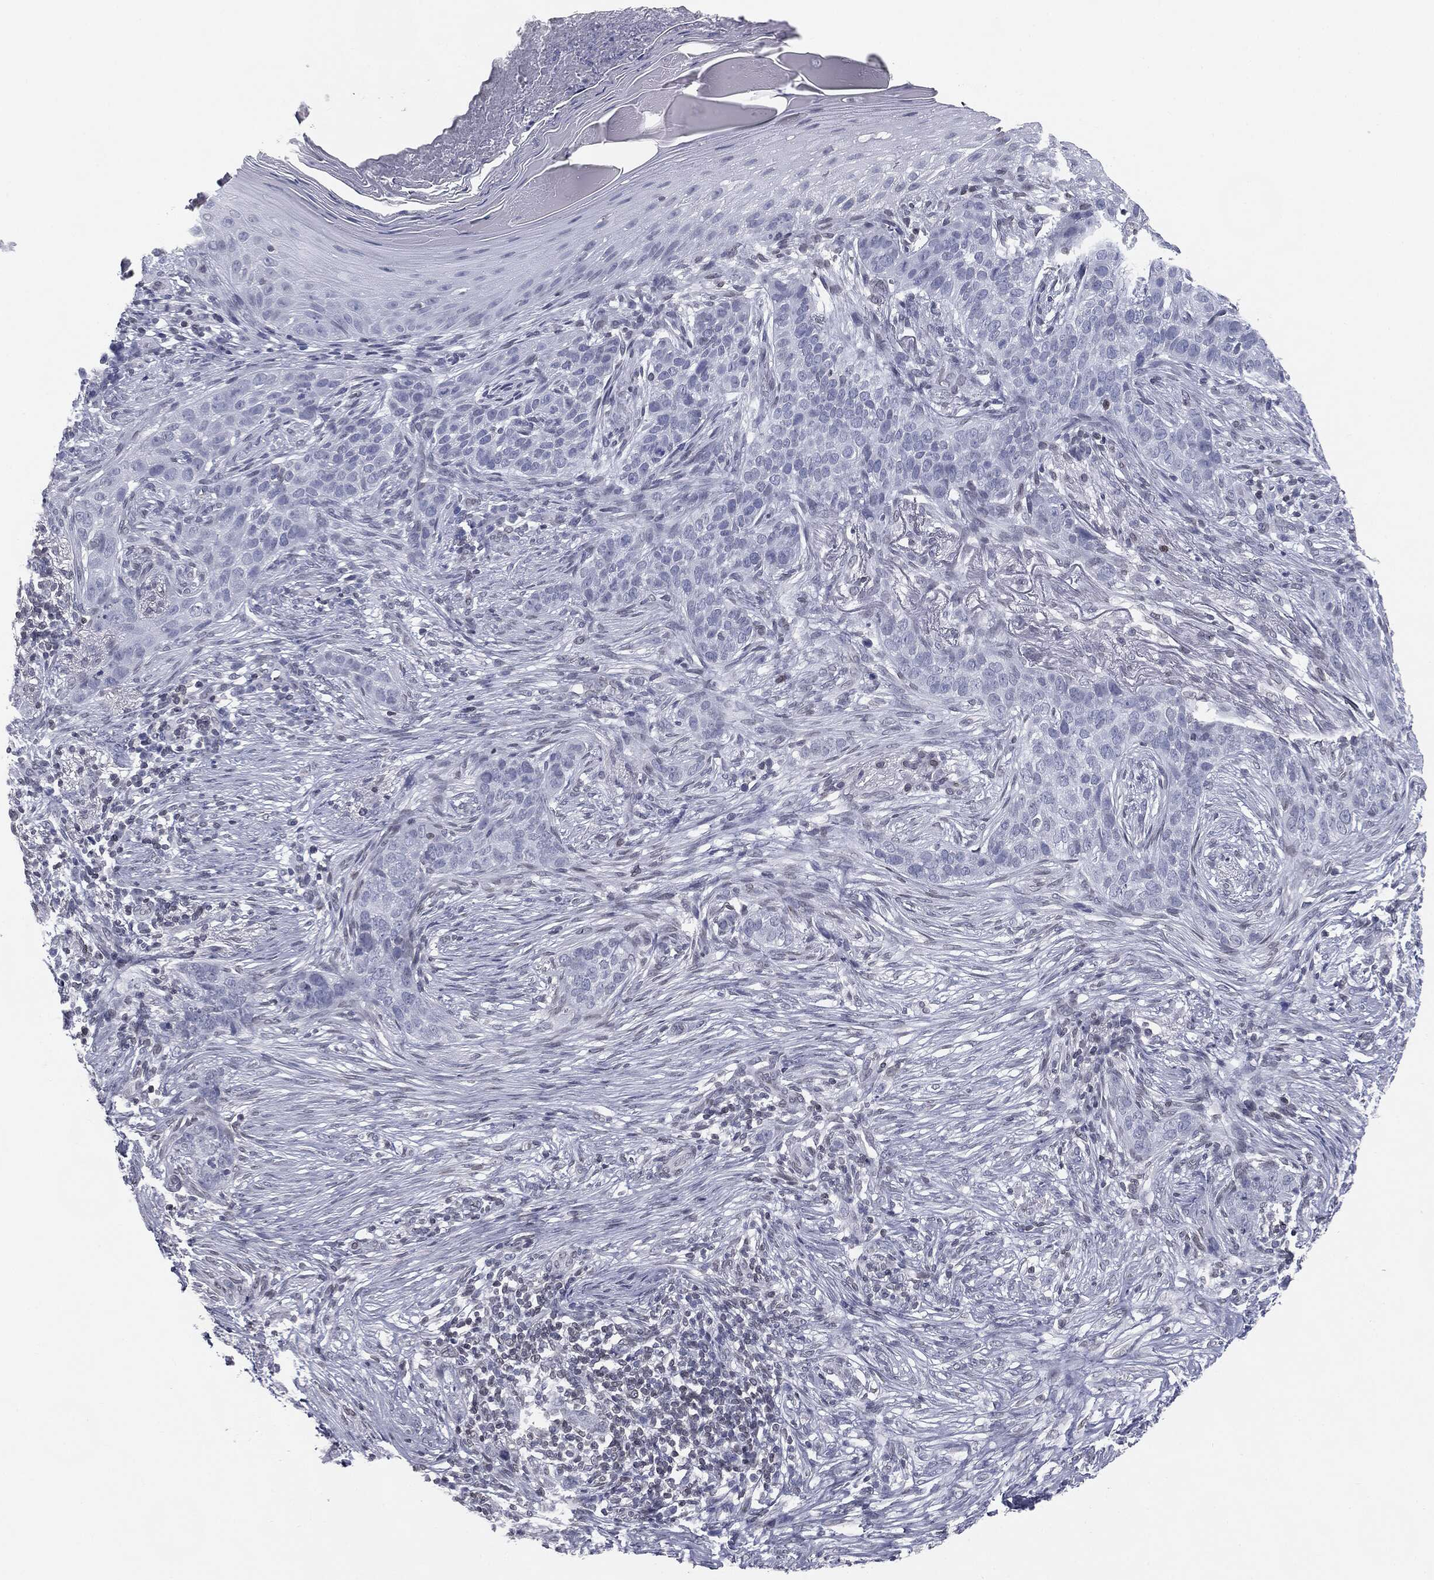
{"staining": {"intensity": "negative", "quantity": "none", "location": "none"}, "tissue": "skin cancer", "cell_type": "Tumor cells", "image_type": "cancer", "snomed": [{"axis": "morphology", "description": "Squamous cell carcinoma, NOS"}, {"axis": "topography", "description": "Skin"}], "caption": "Photomicrograph shows no protein positivity in tumor cells of skin cancer tissue.", "gene": "ALDOB", "patient": {"sex": "male", "age": 88}}